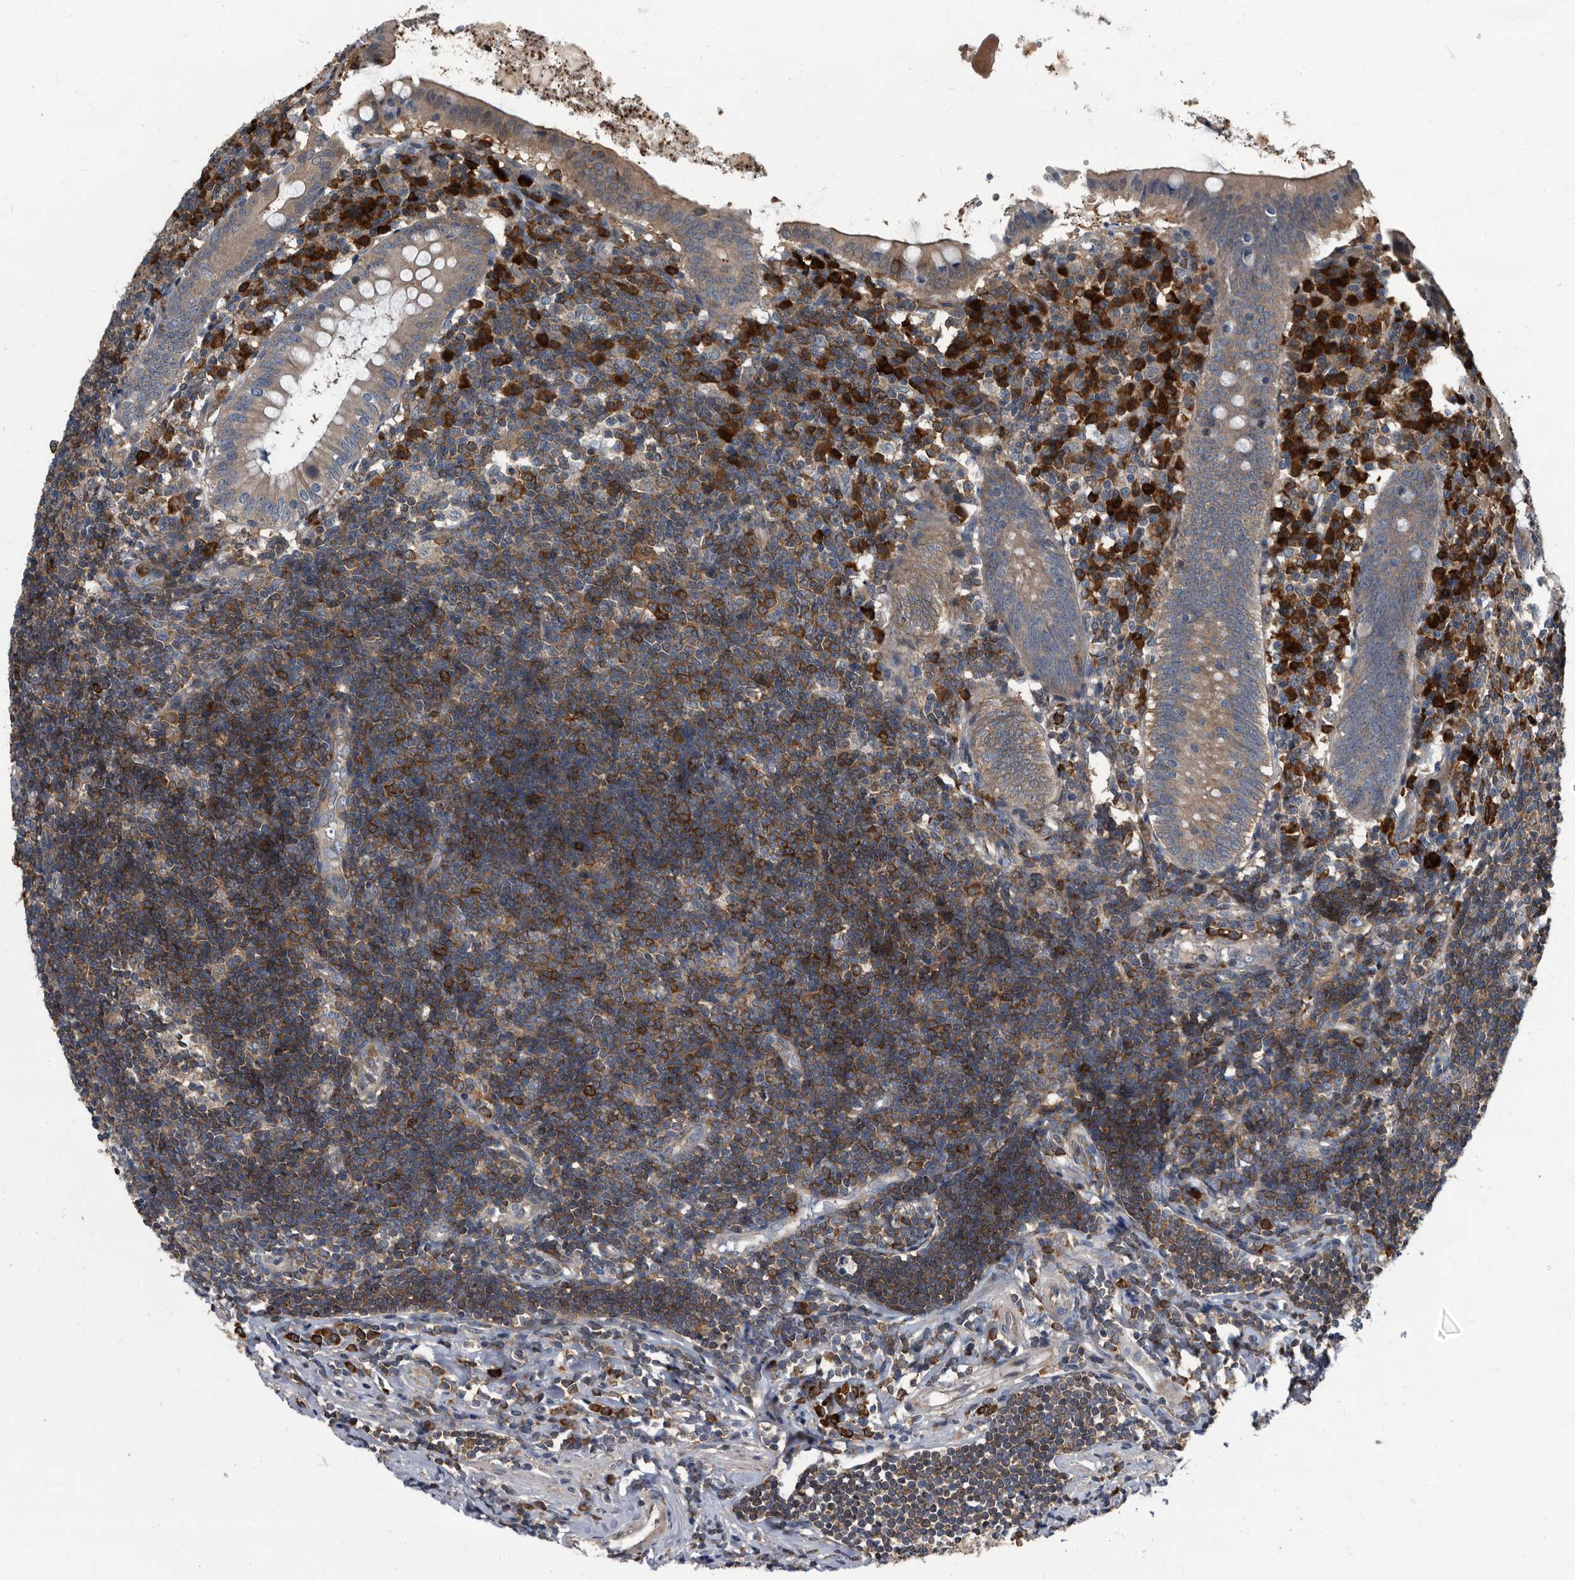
{"staining": {"intensity": "weak", "quantity": ">75%", "location": "cytoplasmic/membranous"}, "tissue": "appendix", "cell_type": "Glandular cells", "image_type": "normal", "snomed": [{"axis": "morphology", "description": "Normal tissue, NOS"}, {"axis": "topography", "description": "Appendix"}], "caption": "Immunohistochemistry of normal appendix shows low levels of weak cytoplasmic/membranous positivity in about >75% of glandular cells. The staining was performed using DAB to visualize the protein expression in brown, while the nuclei were stained in blue with hematoxylin (Magnification: 20x).", "gene": "CDV3", "patient": {"sex": "female", "age": 54}}